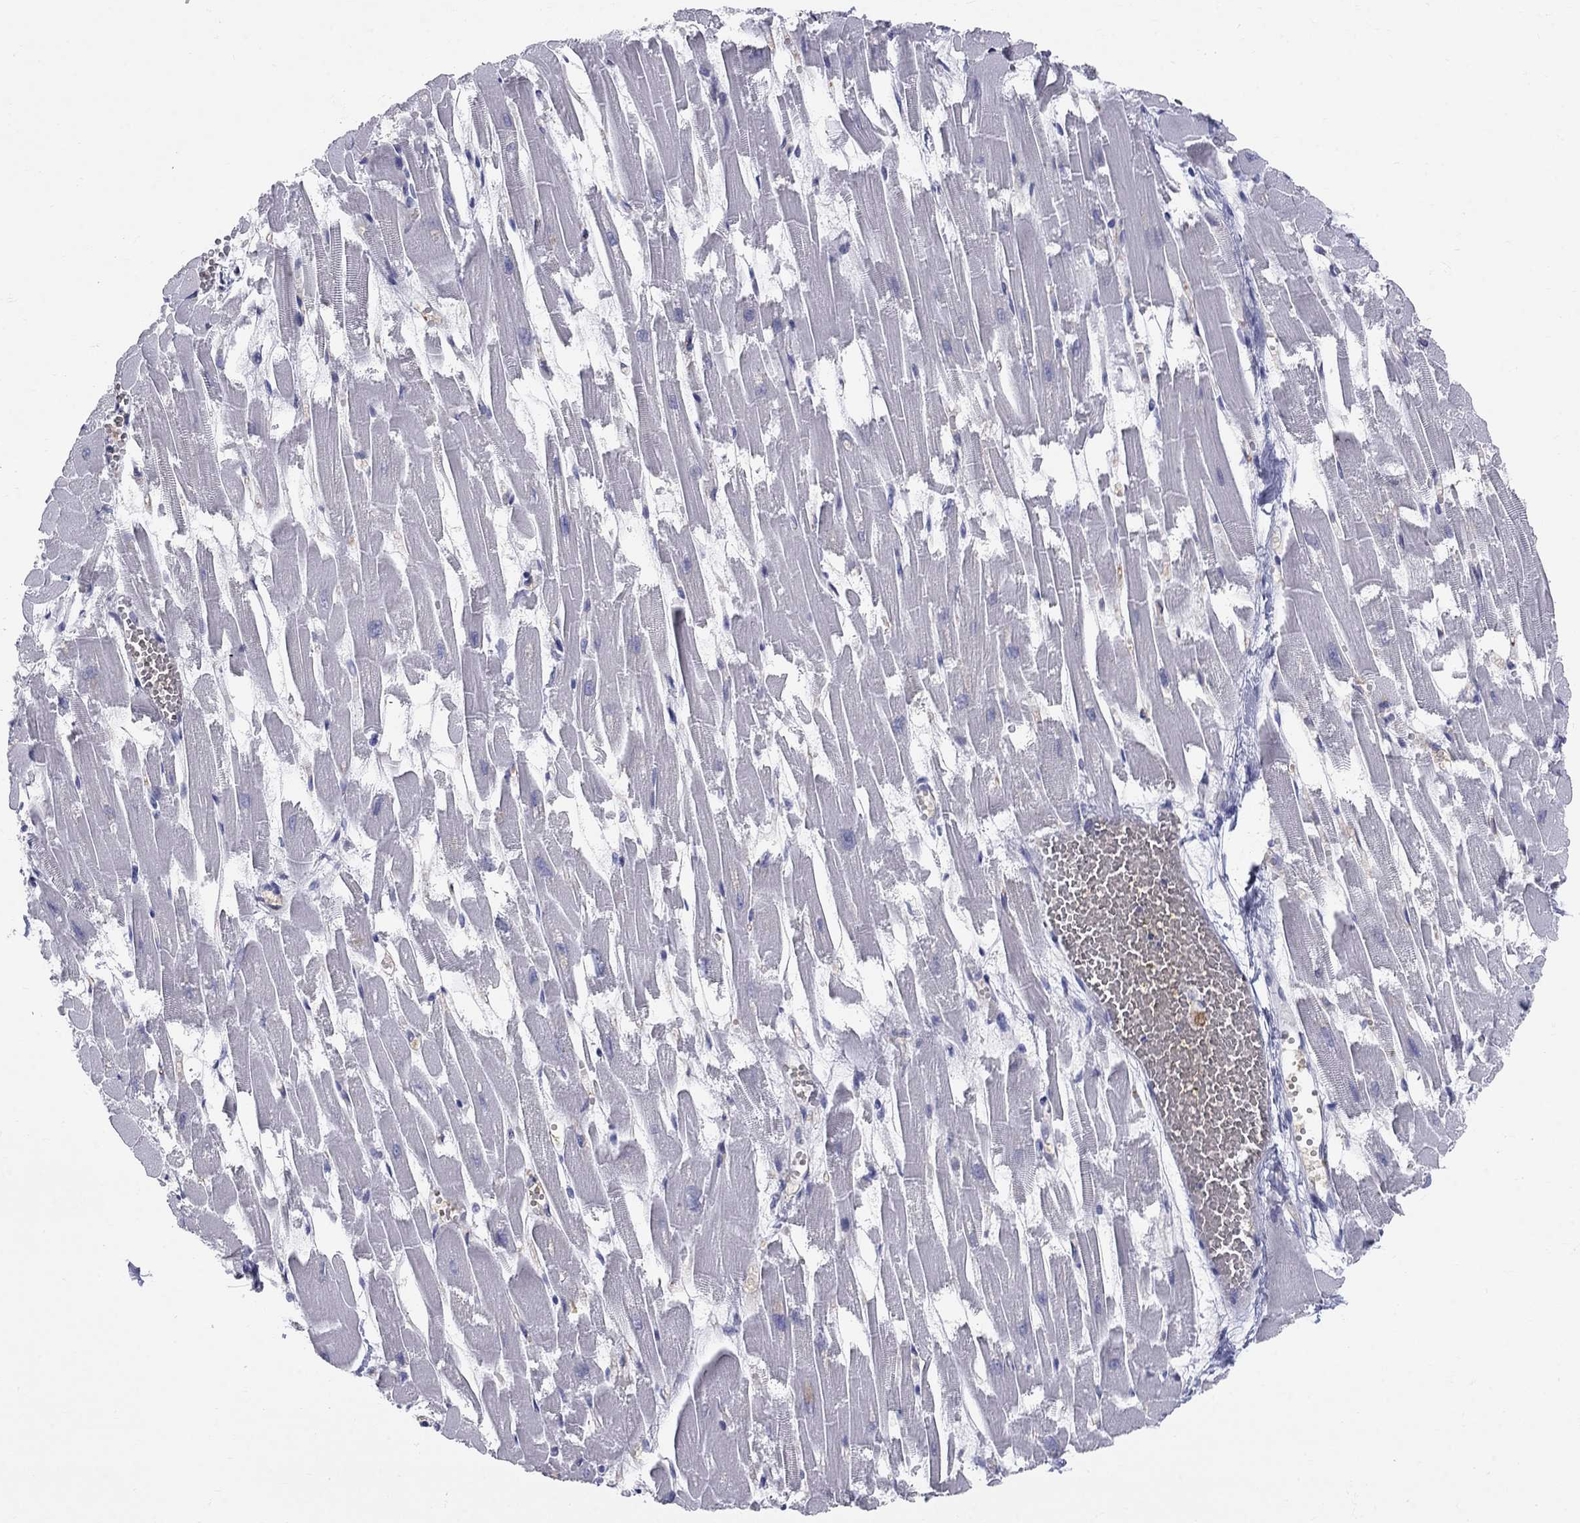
{"staining": {"intensity": "negative", "quantity": "none", "location": "none"}, "tissue": "heart muscle", "cell_type": "Cardiomyocytes", "image_type": "normal", "snomed": [{"axis": "morphology", "description": "Normal tissue, NOS"}, {"axis": "topography", "description": "Heart"}], "caption": "A high-resolution image shows immunohistochemistry staining of unremarkable heart muscle, which demonstrates no significant staining in cardiomyocytes. (Immunohistochemistry, brightfield microscopy, high magnification).", "gene": "DMTN", "patient": {"sex": "female", "age": 52}}